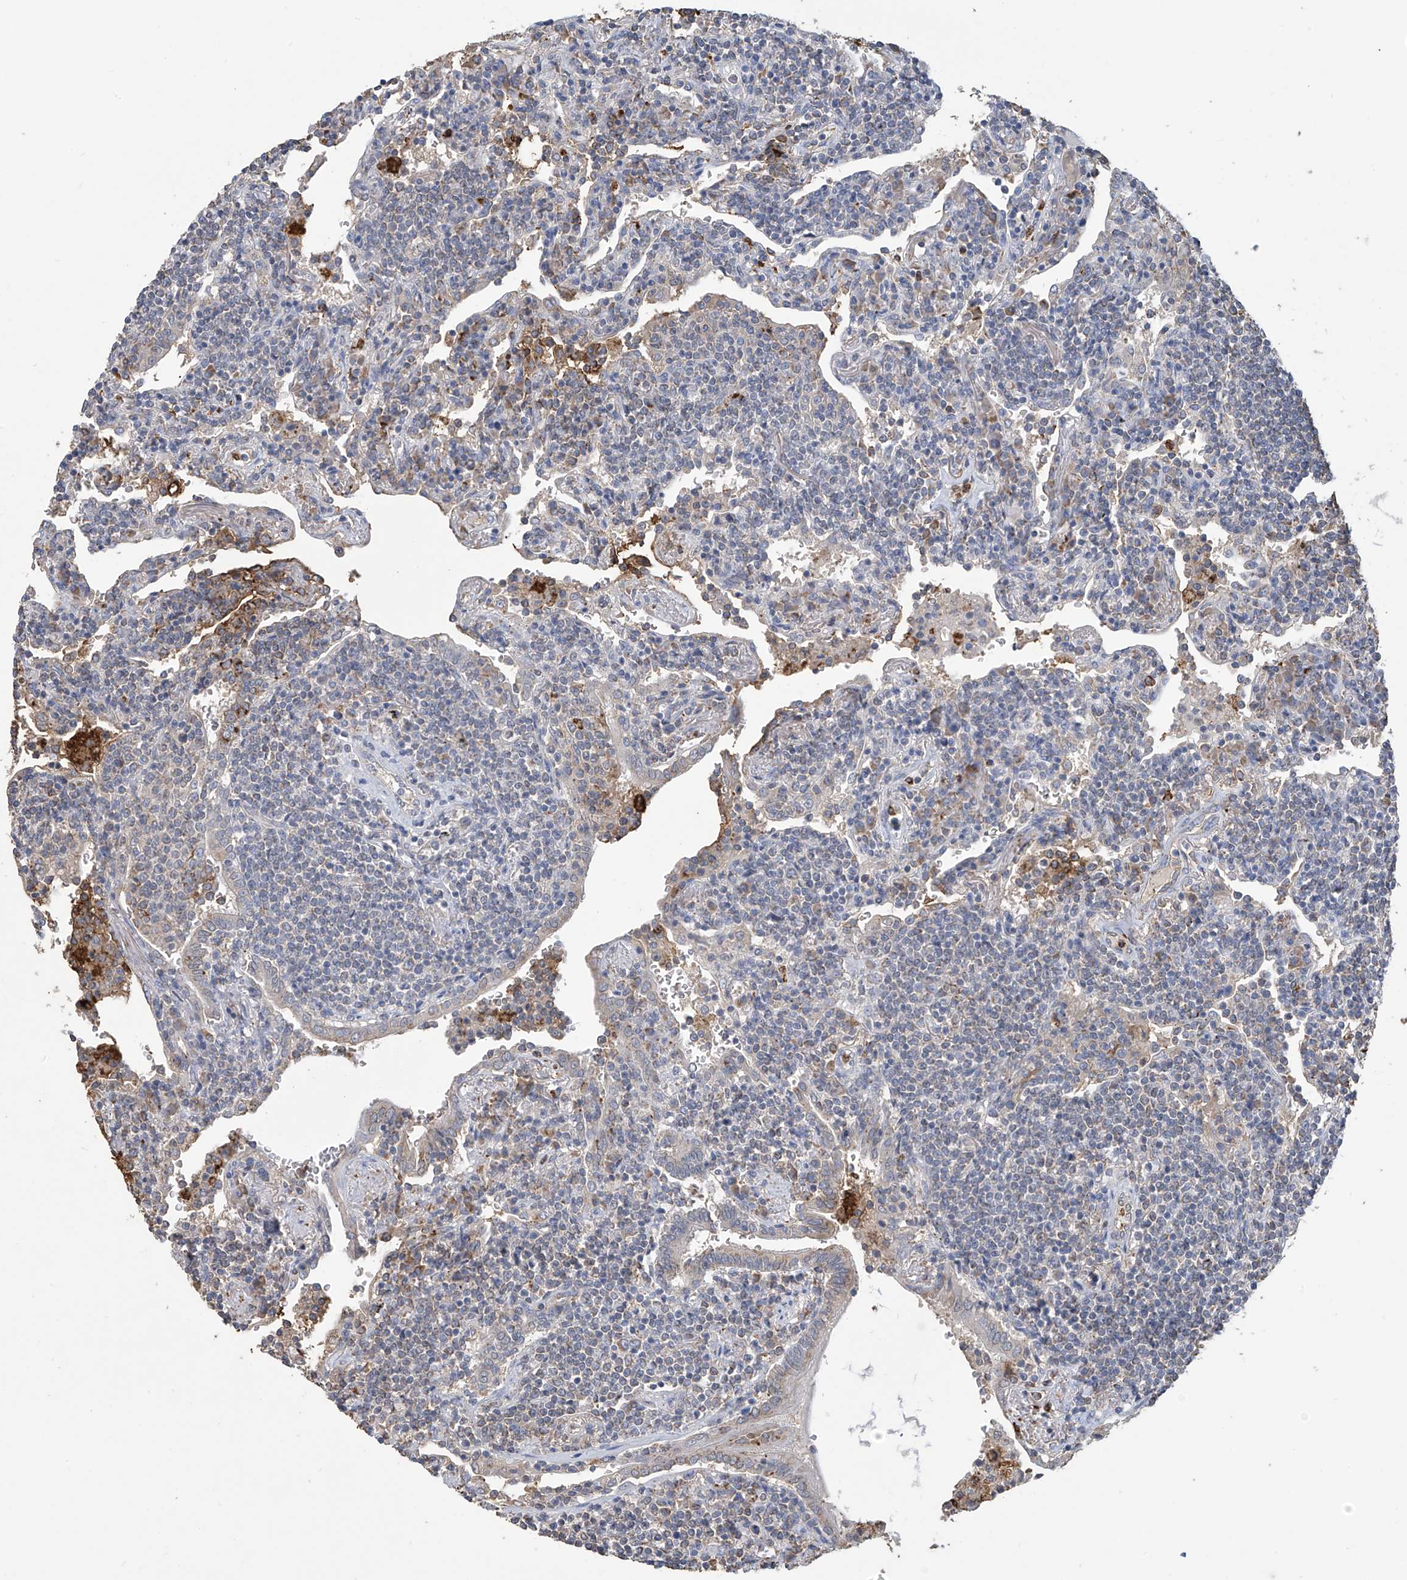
{"staining": {"intensity": "negative", "quantity": "none", "location": "none"}, "tissue": "lymphoma", "cell_type": "Tumor cells", "image_type": "cancer", "snomed": [{"axis": "morphology", "description": "Malignant lymphoma, non-Hodgkin's type, Low grade"}, {"axis": "topography", "description": "Lung"}], "caption": "This micrograph is of low-grade malignant lymphoma, non-Hodgkin's type stained with immunohistochemistry (IHC) to label a protein in brown with the nuclei are counter-stained blue. There is no expression in tumor cells.", "gene": "OGT", "patient": {"sex": "female", "age": 71}}